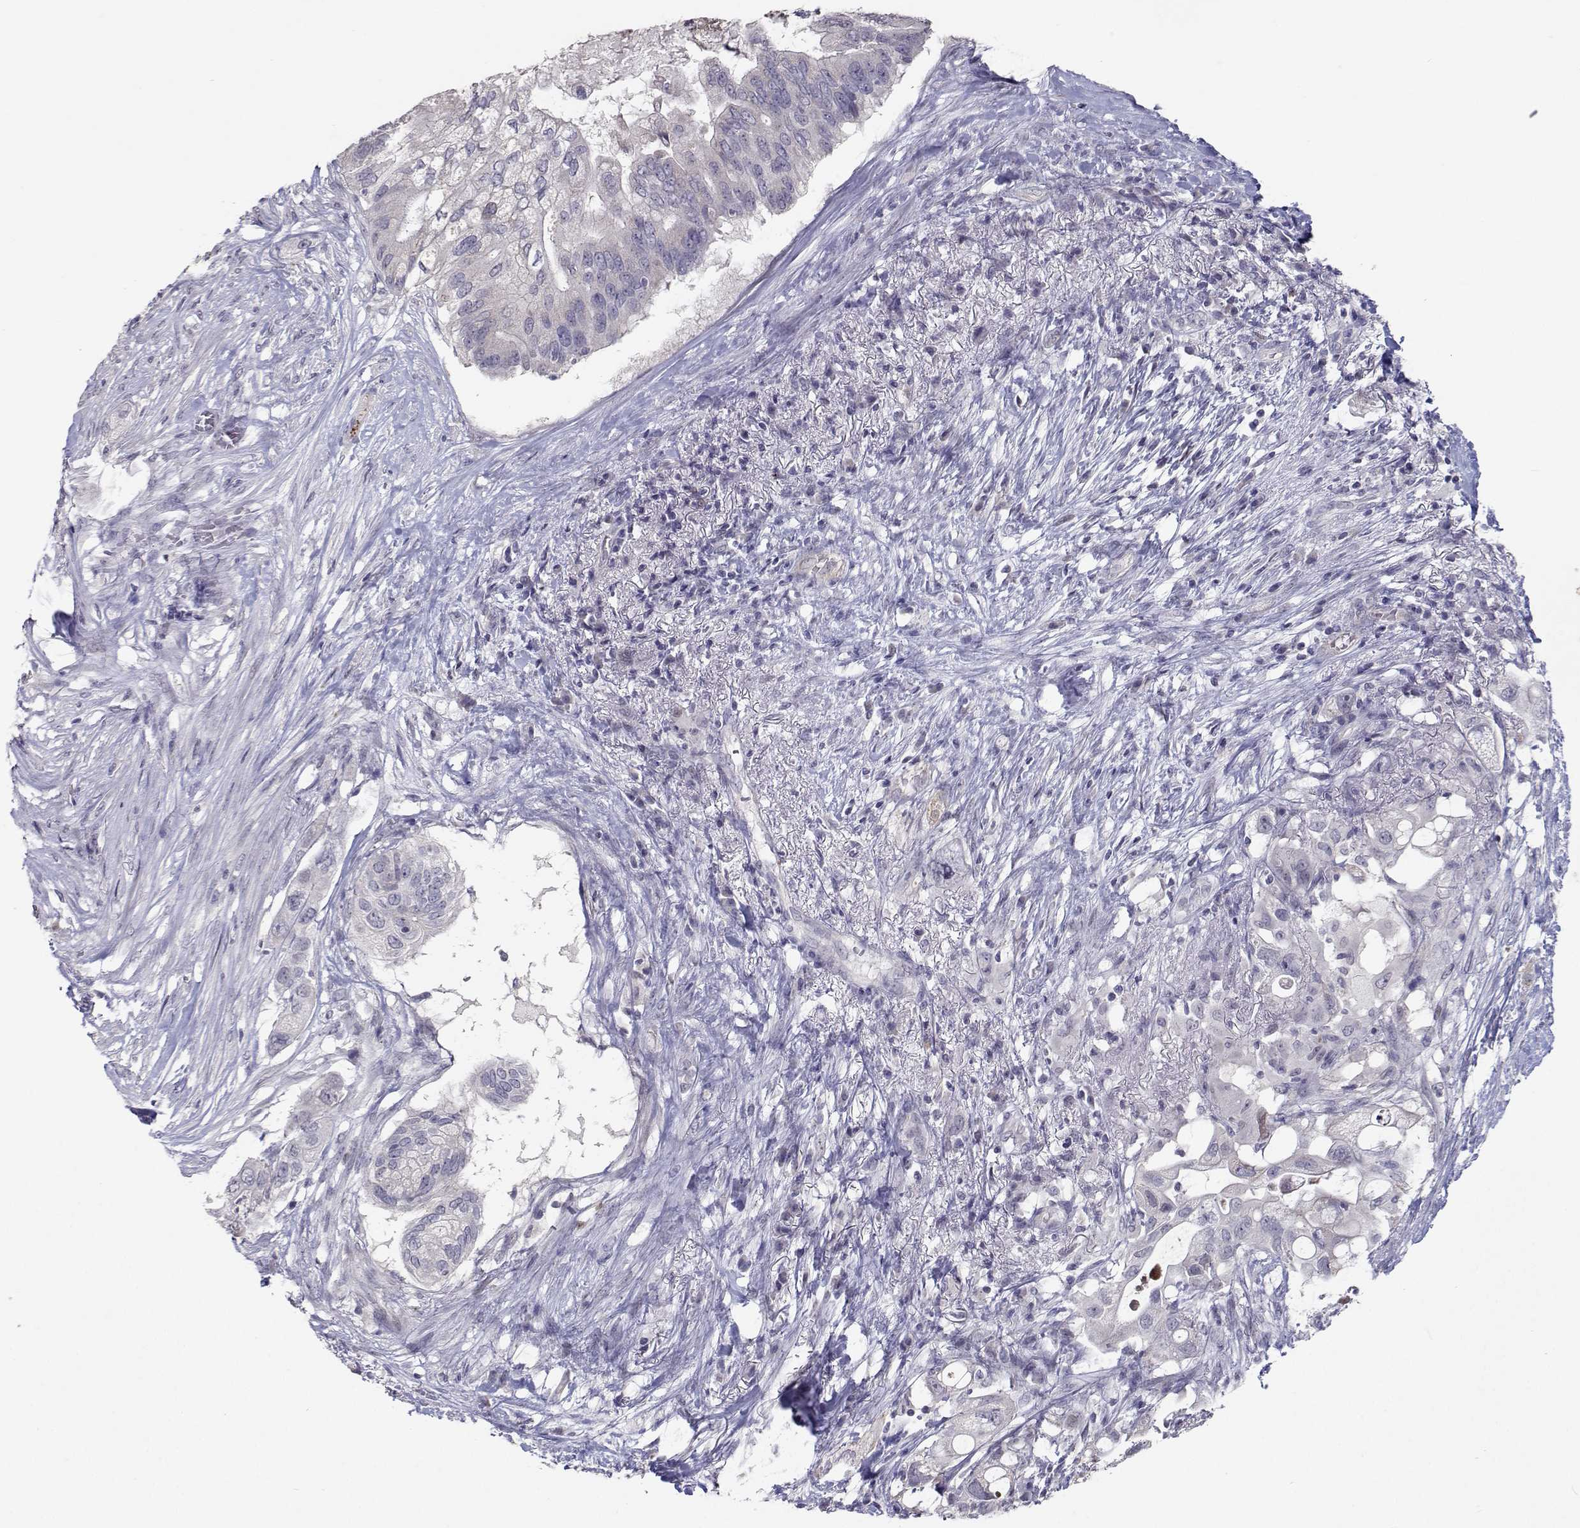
{"staining": {"intensity": "negative", "quantity": "none", "location": "none"}, "tissue": "pancreatic cancer", "cell_type": "Tumor cells", "image_type": "cancer", "snomed": [{"axis": "morphology", "description": "Adenocarcinoma, NOS"}, {"axis": "topography", "description": "Pancreas"}], "caption": "A histopathology image of pancreatic adenocarcinoma stained for a protein reveals no brown staining in tumor cells.", "gene": "RBPJL", "patient": {"sex": "female", "age": 72}}